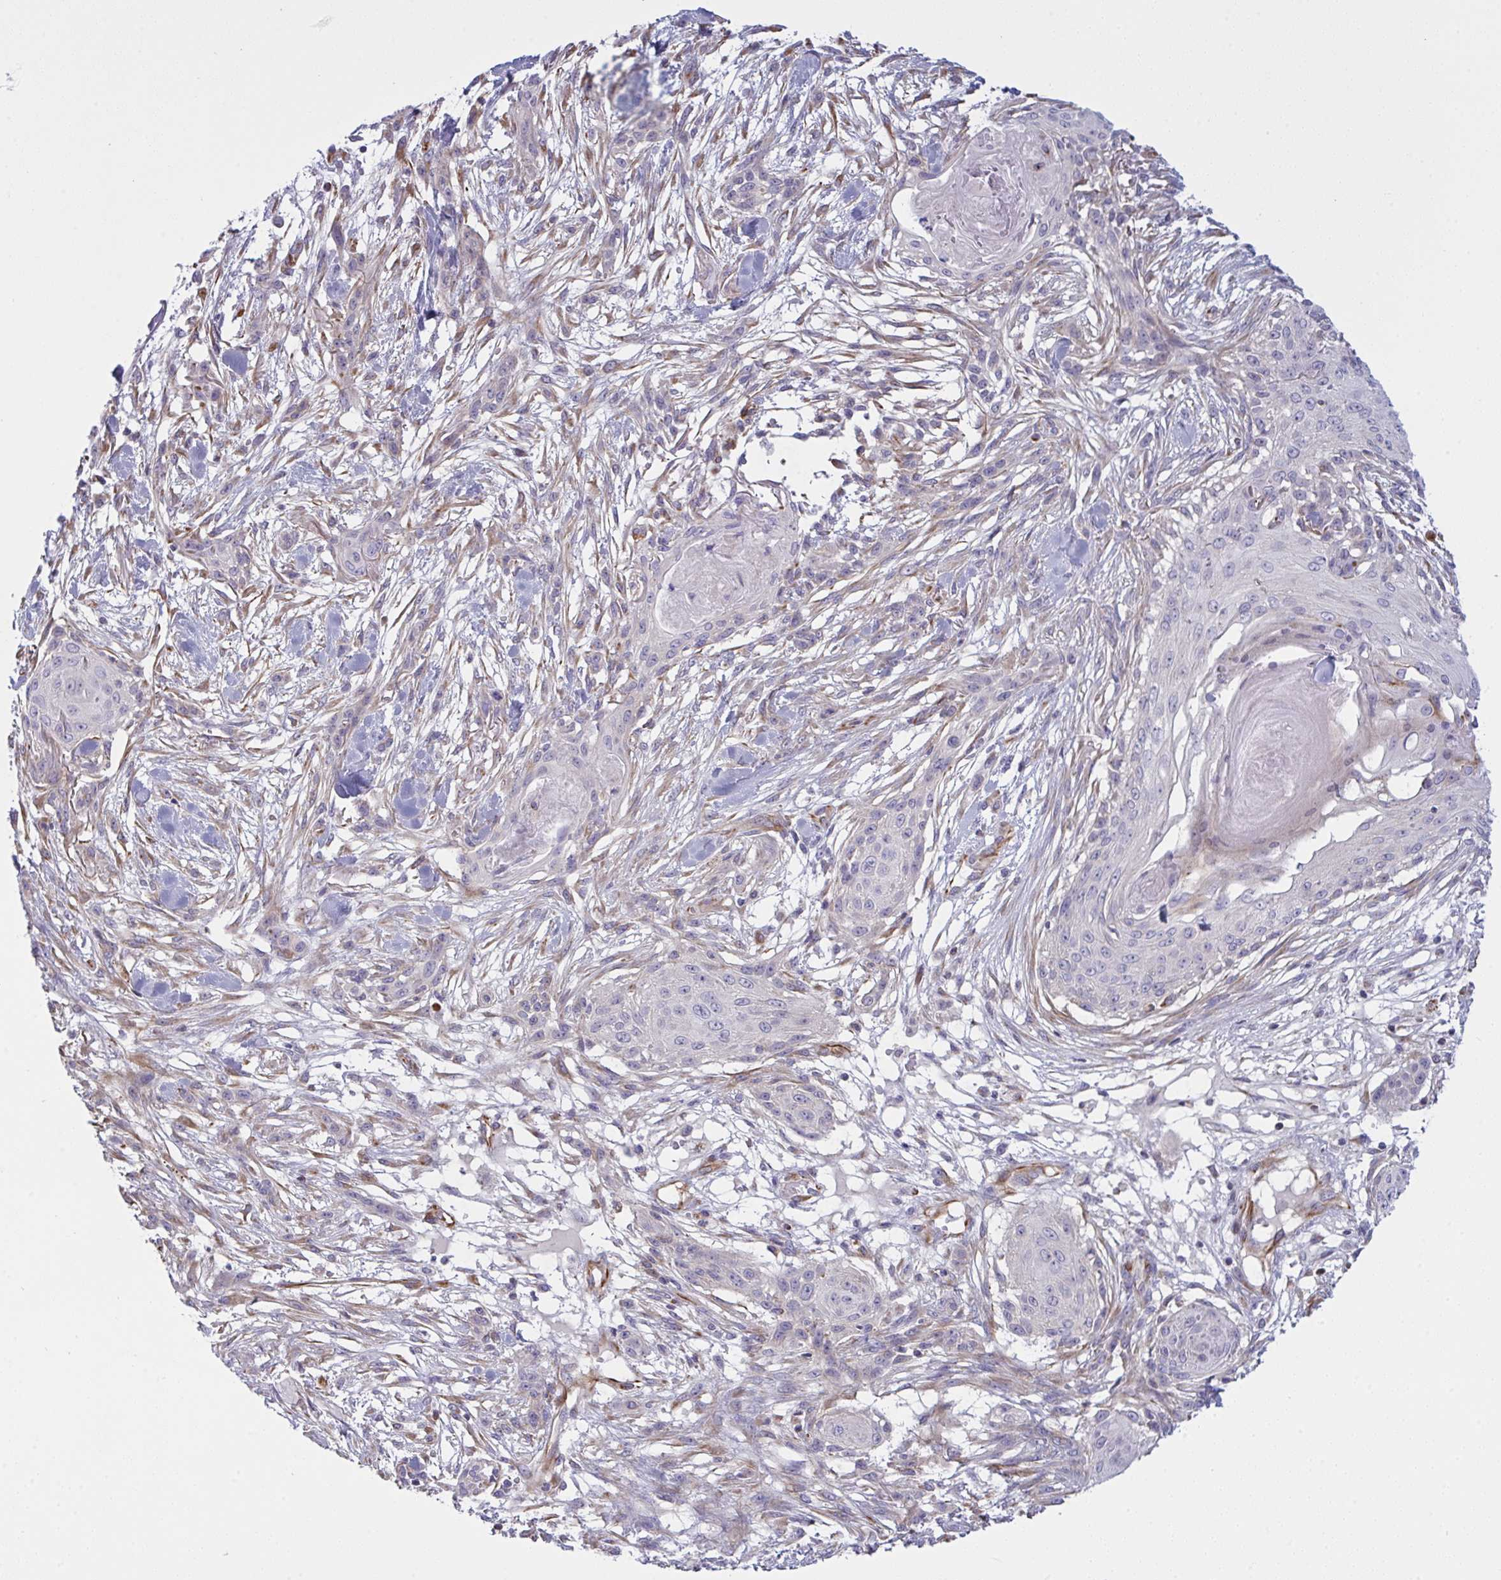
{"staining": {"intensity": "negative", "quantity": "none", "location": "none"}, "tissue": "skin cancer", "cell_type": "Tumor cells", "image_type": "cancer", "snomed": [{"axis": "morphology", "description": "Squamous cell carcinoma, NOS"}, {"axis": "topography", "description": "Skin"}], "caption": "Immunohistochemical staining of human skin cancer (squamous cell carcinoma) exhibits no significant positivity in tumor cells.", "gene": "DCBLD1", "patient": {"sex": "female", "age": 59}}